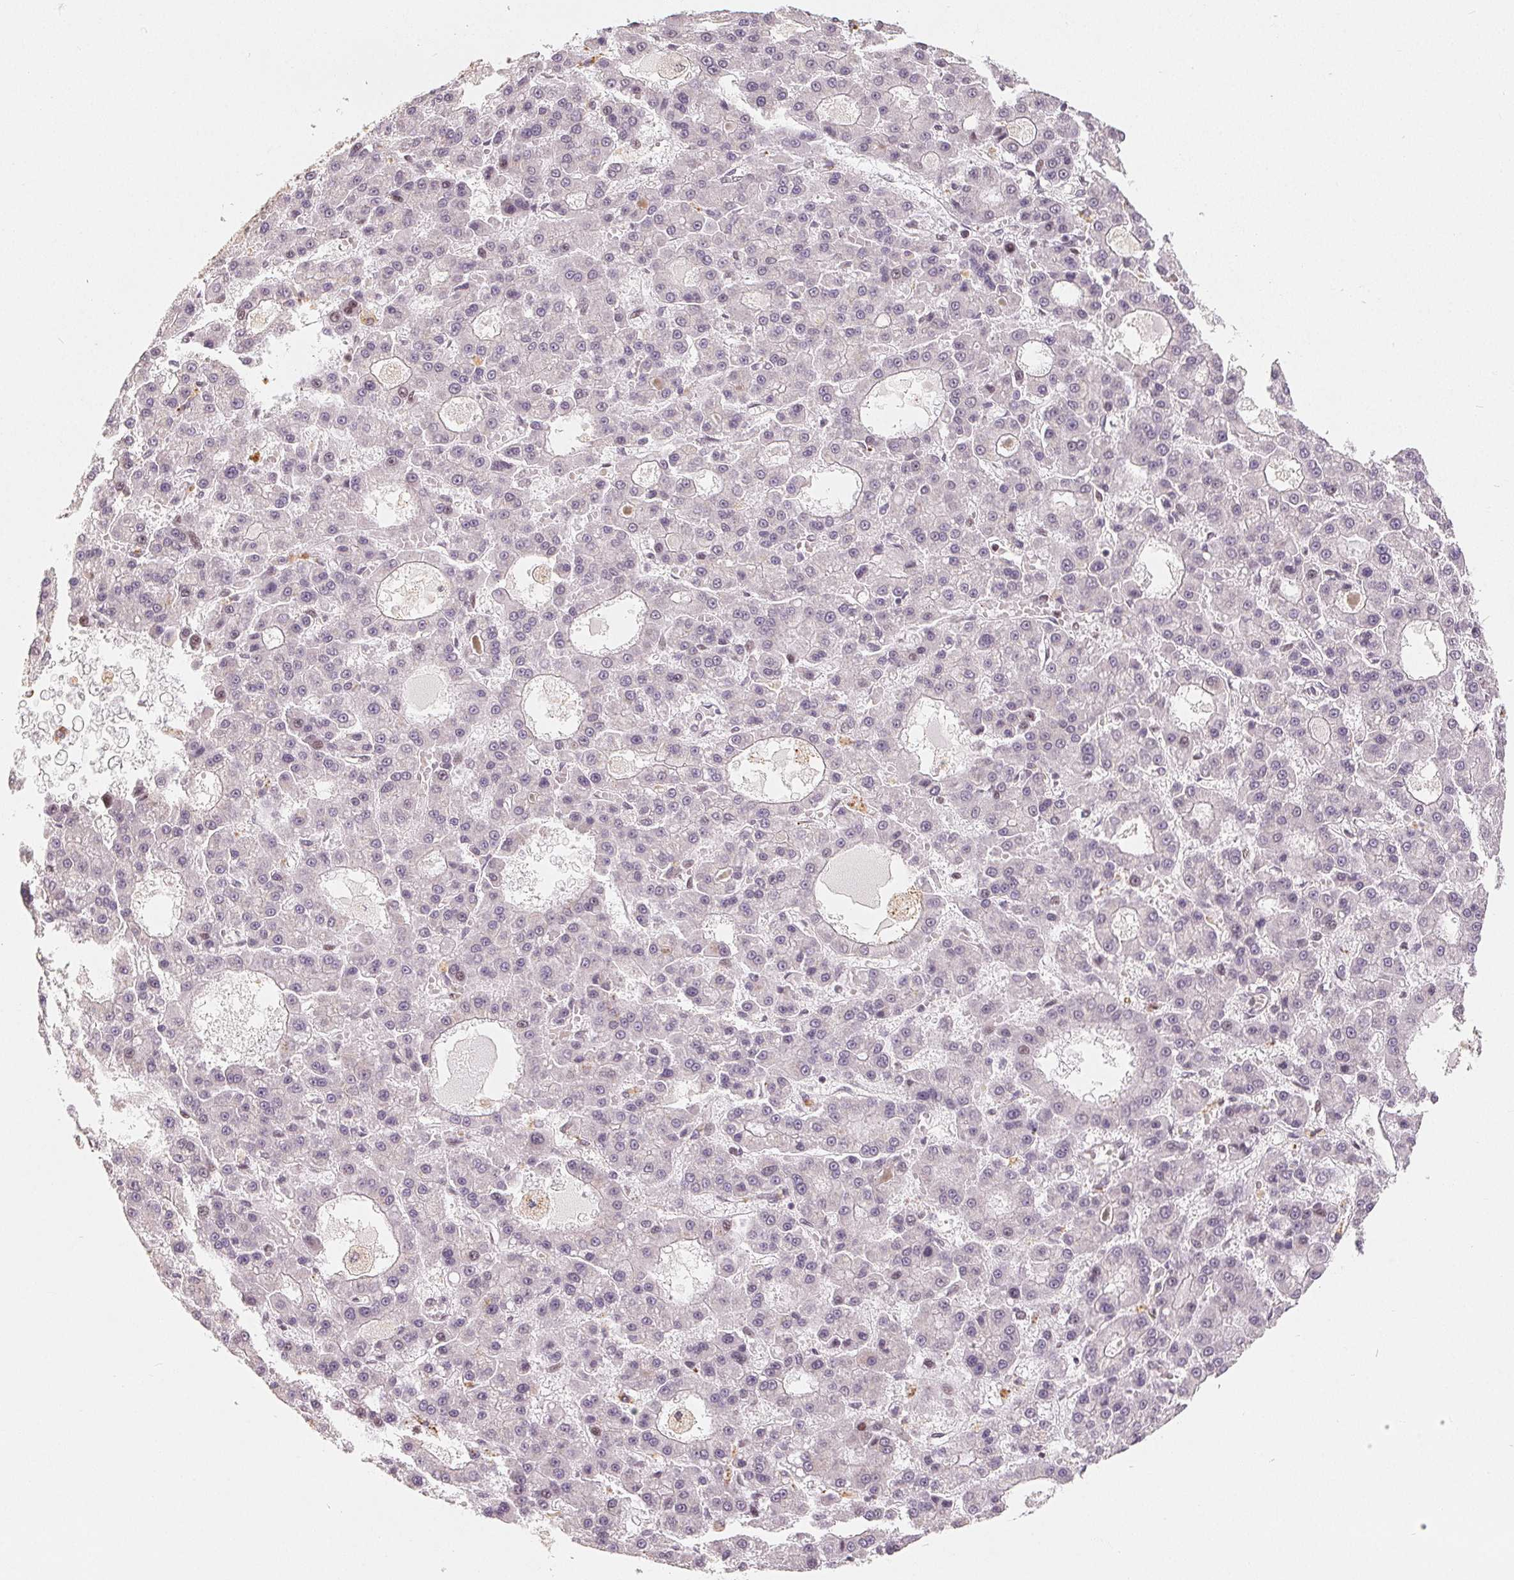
{"staining": {"intensity": "weak", "quantity": "<25%", "location": "nuclear"}, "tissue": "liver cancer", "cell_type": "Tumor cells", "image_type": "cancer", "snomed": [{"axis": "morphology", "description": "Carcinoma, Hepatocellular, NOS"}, {"axis": "topography", "description": "Liver"}], "caption": "The micrograph reveals no staining of tumor cells in liver cancer (hepatocellular carcinoma).", "gene": "CCDC138", "patient": {"sex": "male", "age": 70}}